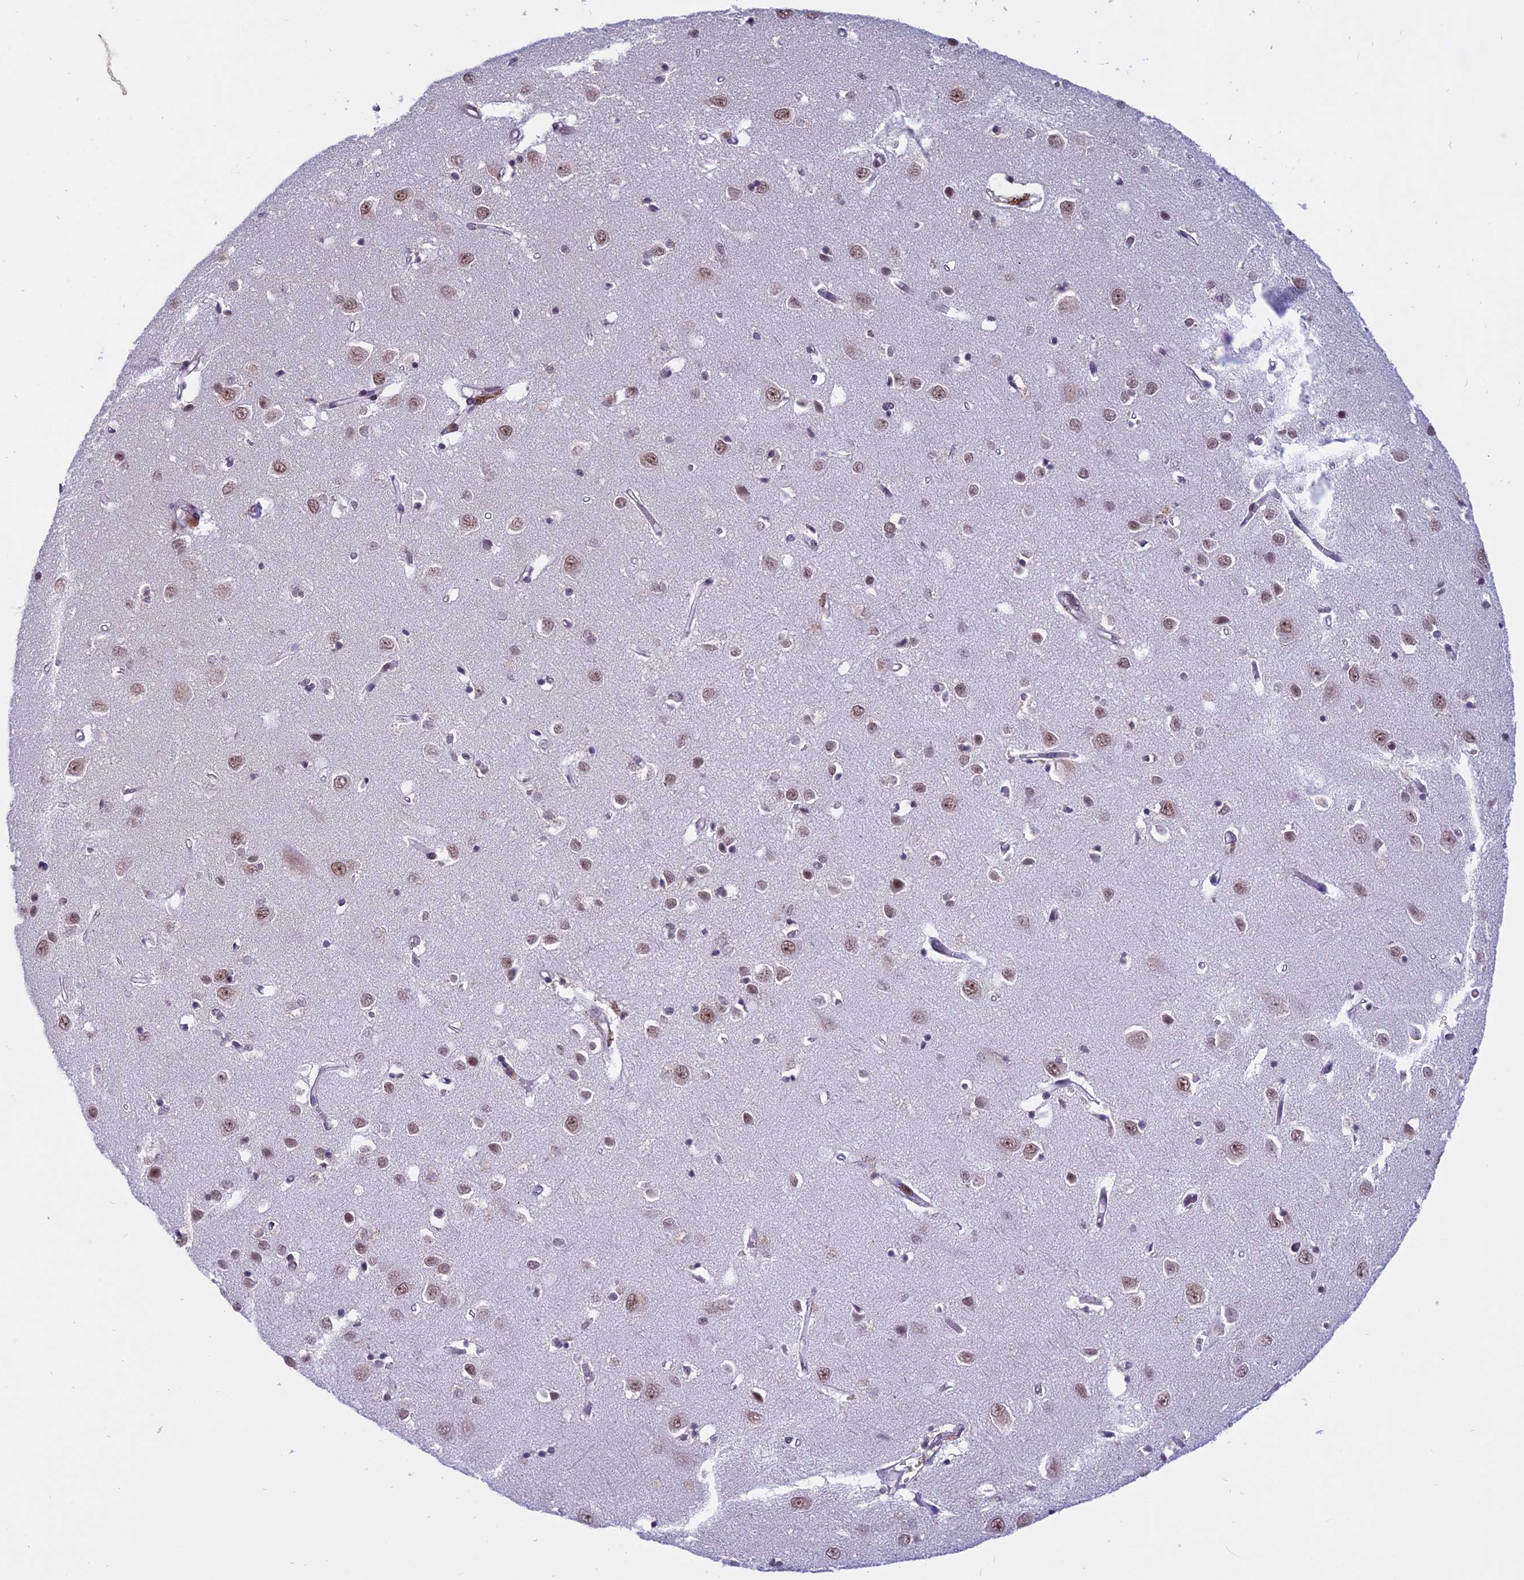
{"staining": {"intensity": "weak", "quantity": "25%-75%", "location": "nuclear"}, "tissue": "cerebral cortex", "cell_type": "Endothelial cells", "image_type": "normal", "snomed": [{"axis": "morphology", "description": "Normal tissue, NOS"}, {"axis": "topography", "description": "Cerebral cortex"}], "caption": "This histopathology image displays IHC staining of normal human cerebral cortex, with low weak nuclear positivity in approximately 25%-75% of endothelial cells.", "gene": "TADA3", "patient": {"sex": "female", "age": 64}}